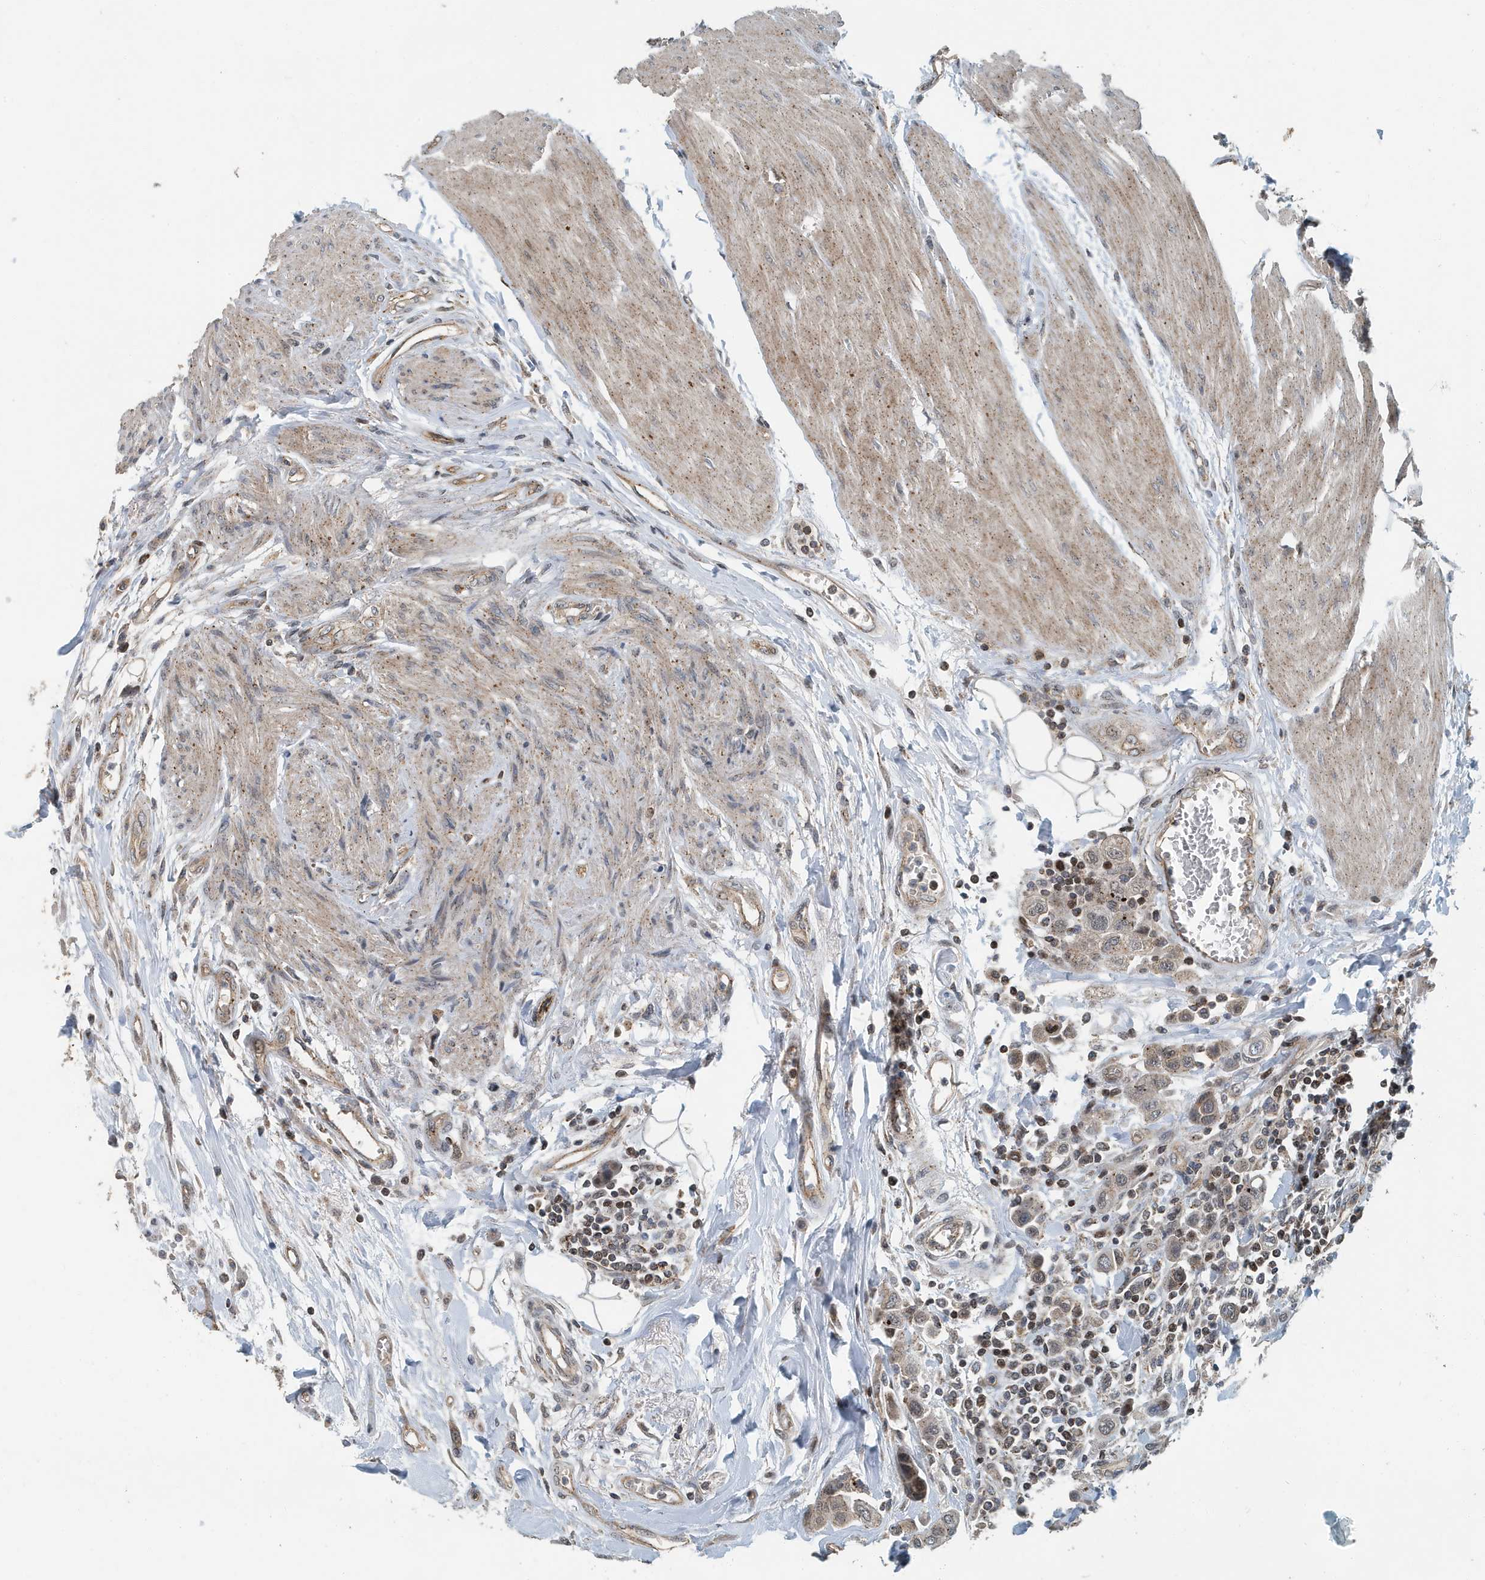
{"staining": {"intensity": "weak", "quantity": "25%-75%", "location": "cytoplasmic/membranous"}, "tissue": "urothelial cancer", "cell_type": "Tumor cells", "image_type": "cancer", "snomed": [{"axis": "morphology", "description": "Urothelial carcinoma, High grade"}, {"axis": "topography", "description": "Urinary bladder"}], "caption": "High-magnification brightfield microscopy of high-grade urothelial carcinoma stained with DAB (brown) and counterstained with hematoxylin (blue). tumor cells exhibit weak cytoplasmic/membranous staining is identified in approximately25%-75% of cells.", "gene": "KIF15", "patient": {"sex": "male", "age": 50}}